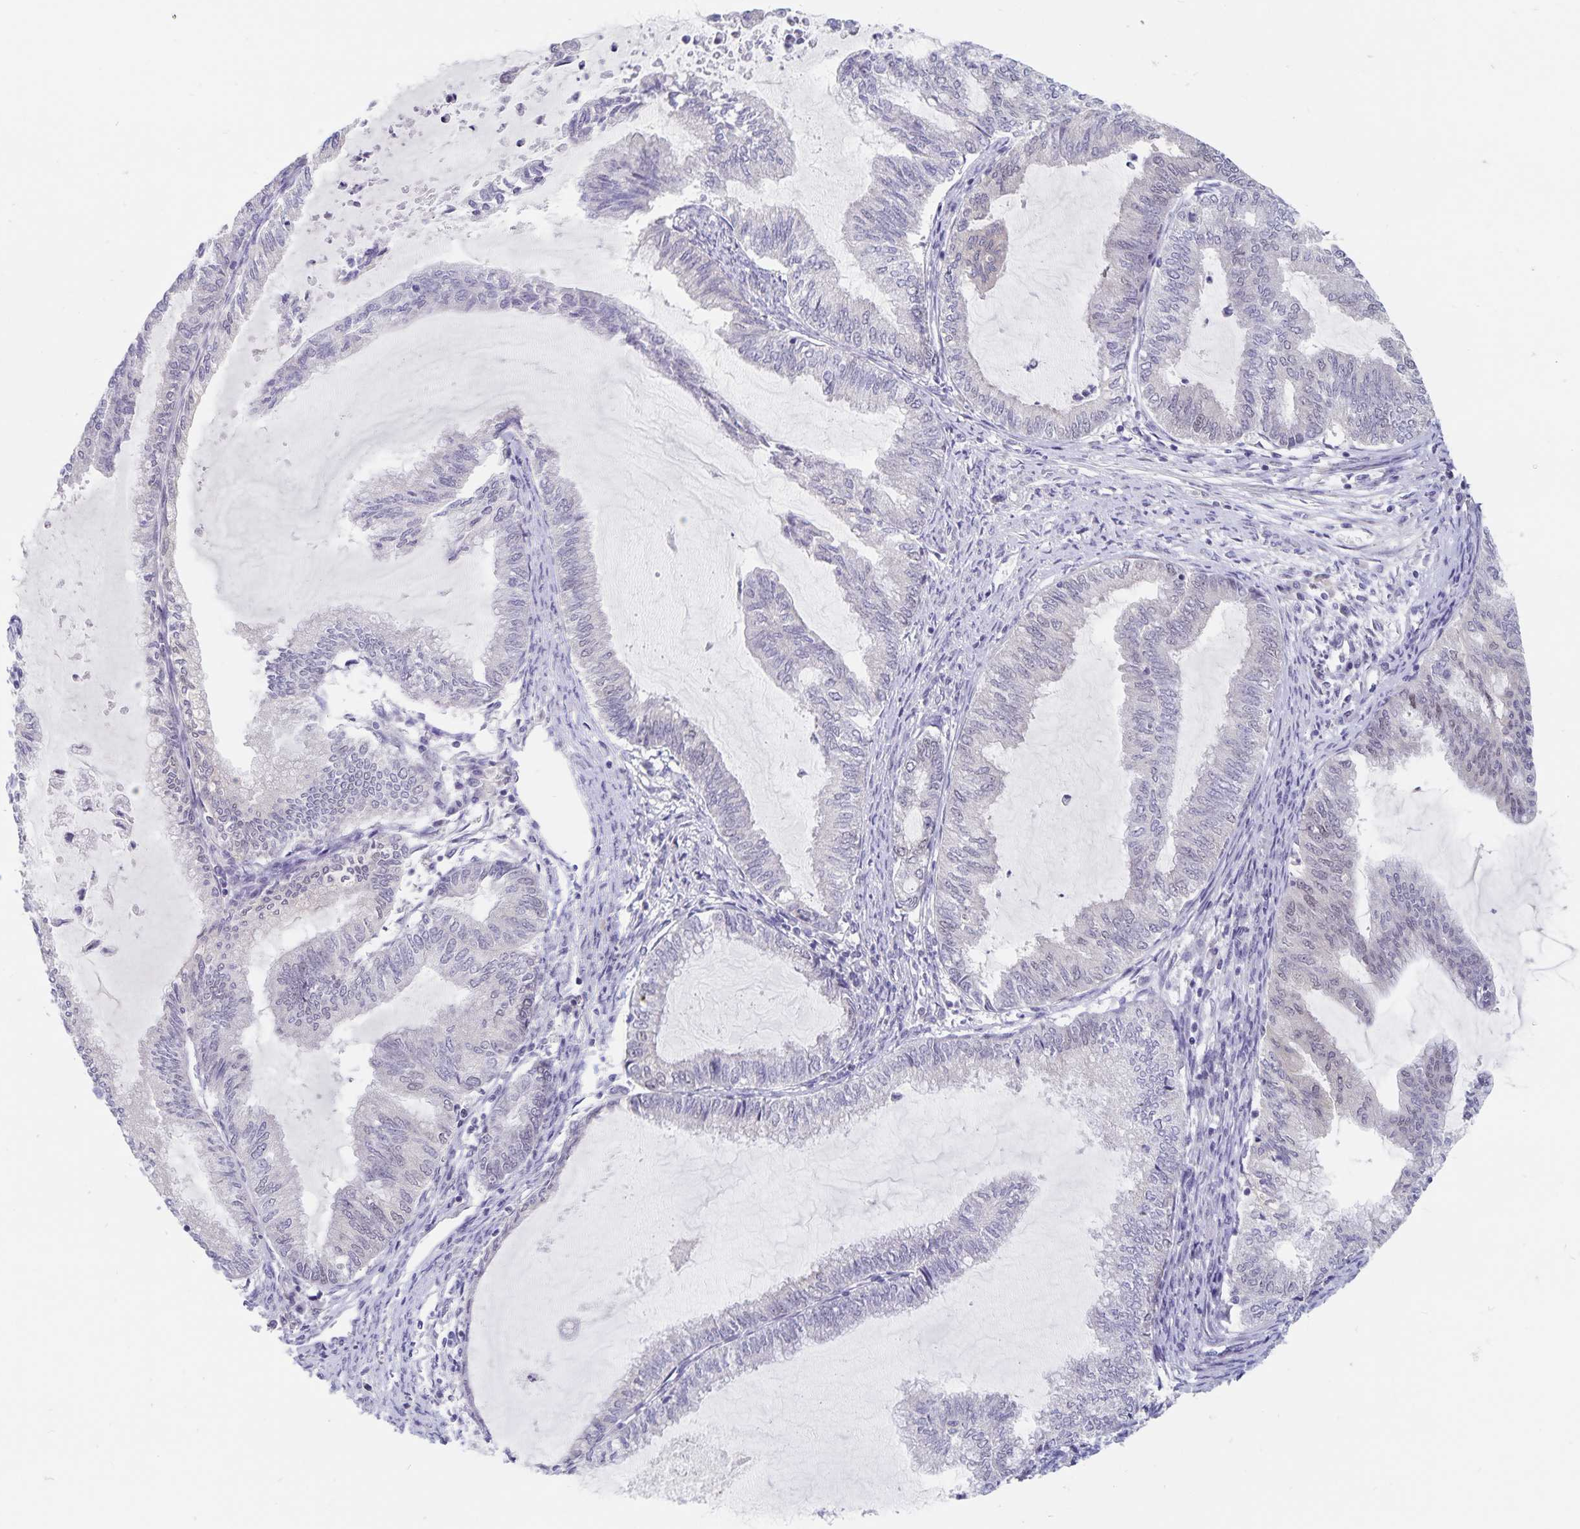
{"staining": {"intensity": "negative", "quantity": "none", "location": "none"}, "tissue": "endometrial cancer", "cell_type": "Tumor cells", "image_type": "cancer", "snomed": [{"axis": "morphology", "description": "Adenocarcinoma, NOS"}, {"axis": "topography", "description": "Endometrium"}], "caption": "A histopathology image of endometrial cancer (adenocarcinoma) stained for a protein exhibits no brown staining in tumor cells.", "gene": "BAG6", "patient": {"sex": "female", "age": 79}}